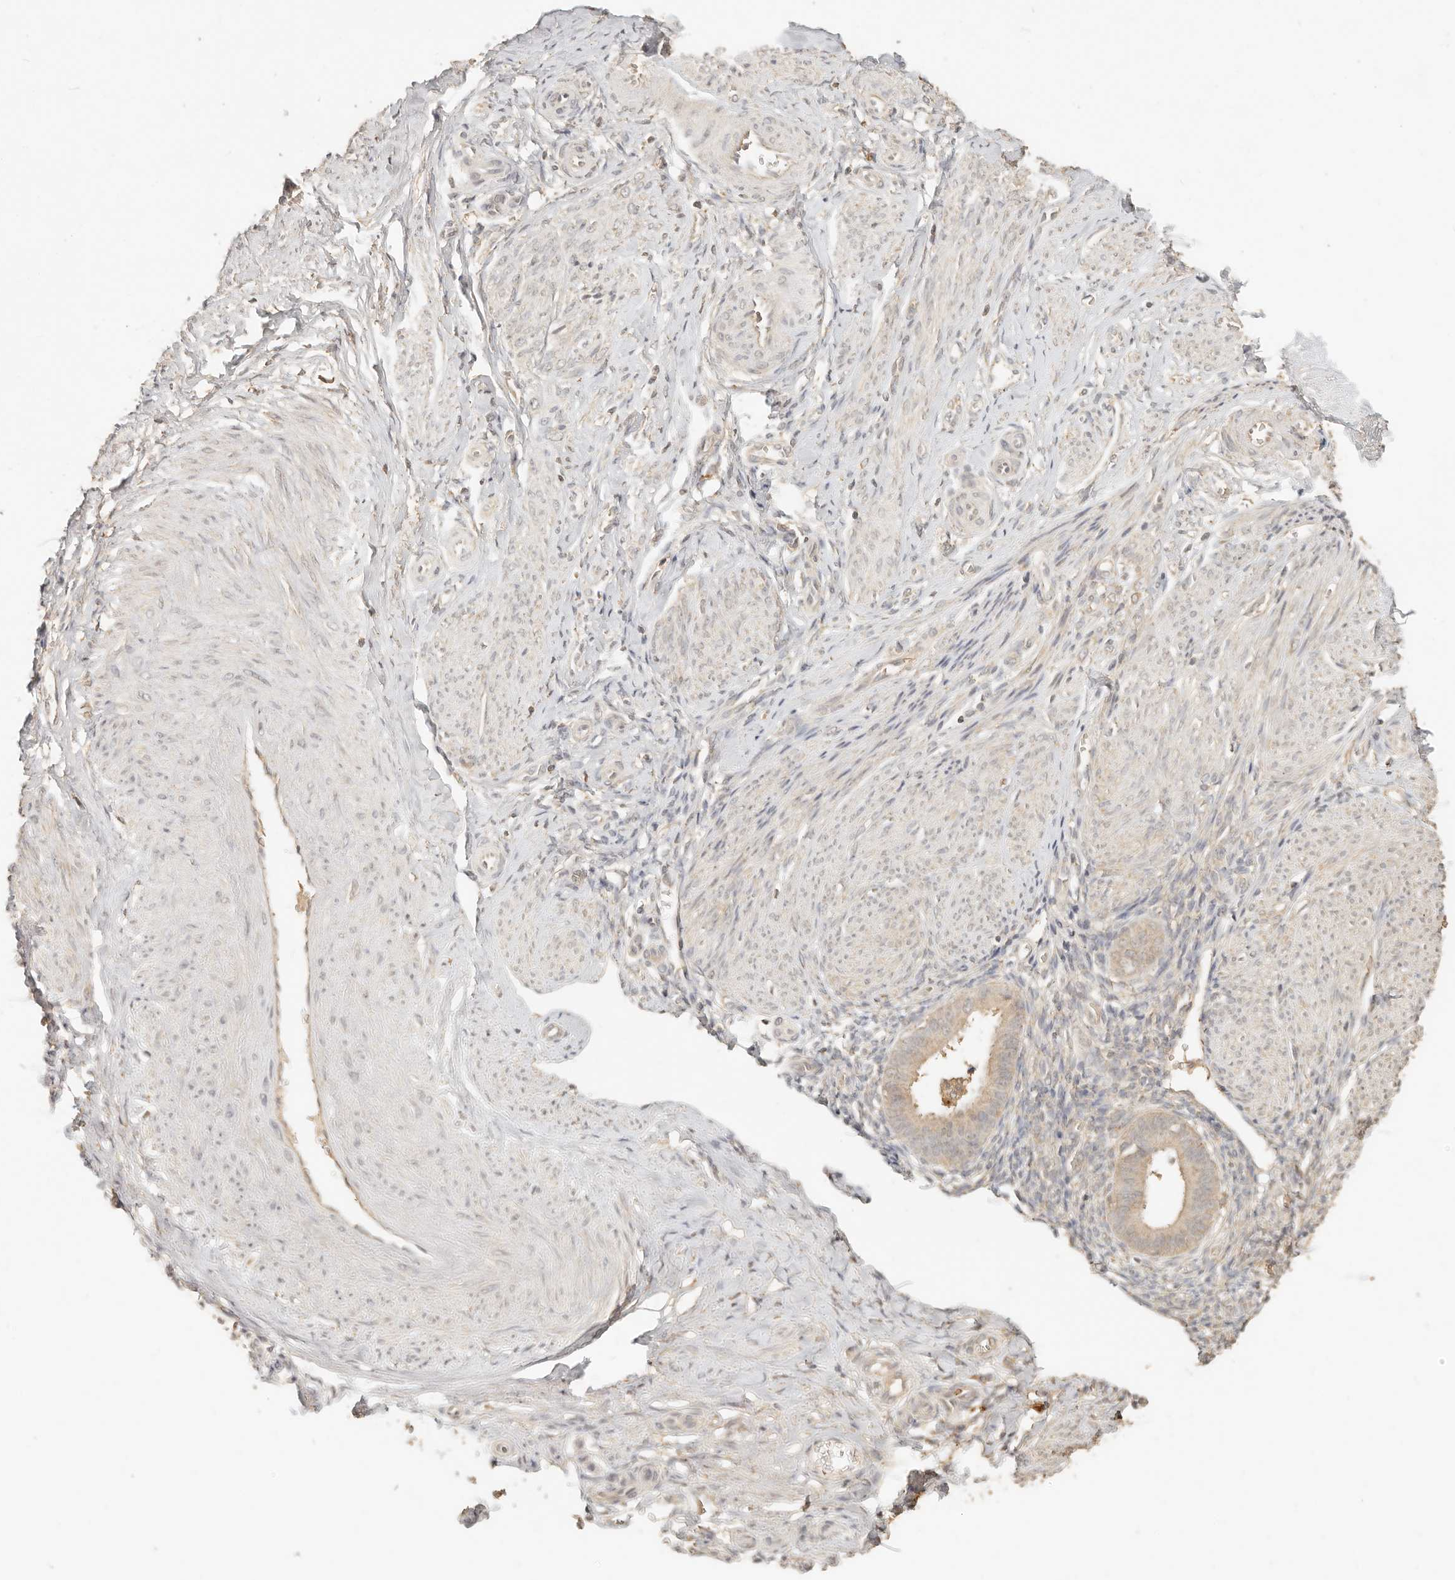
{"staining": {"intensity": "negative", "quantity": "none", "location": "none"}, "tissue": "endometrium", "cell_type": "Cells in endometrial stroma", "image_type": "normal", "snomed": [{"axis": "morphology", "description": "Normal tissue, NOS"}, {"axis": "topography", "description": "Uterus"}, {"axis": "topography", "description": "Endometrium"}], "caption": "Protein analysis of normal endometrium reveals no significant staining in cells in endometrial stroma.", "gene": "INTS11", "patient": {"sex": "female", "age": 48}}